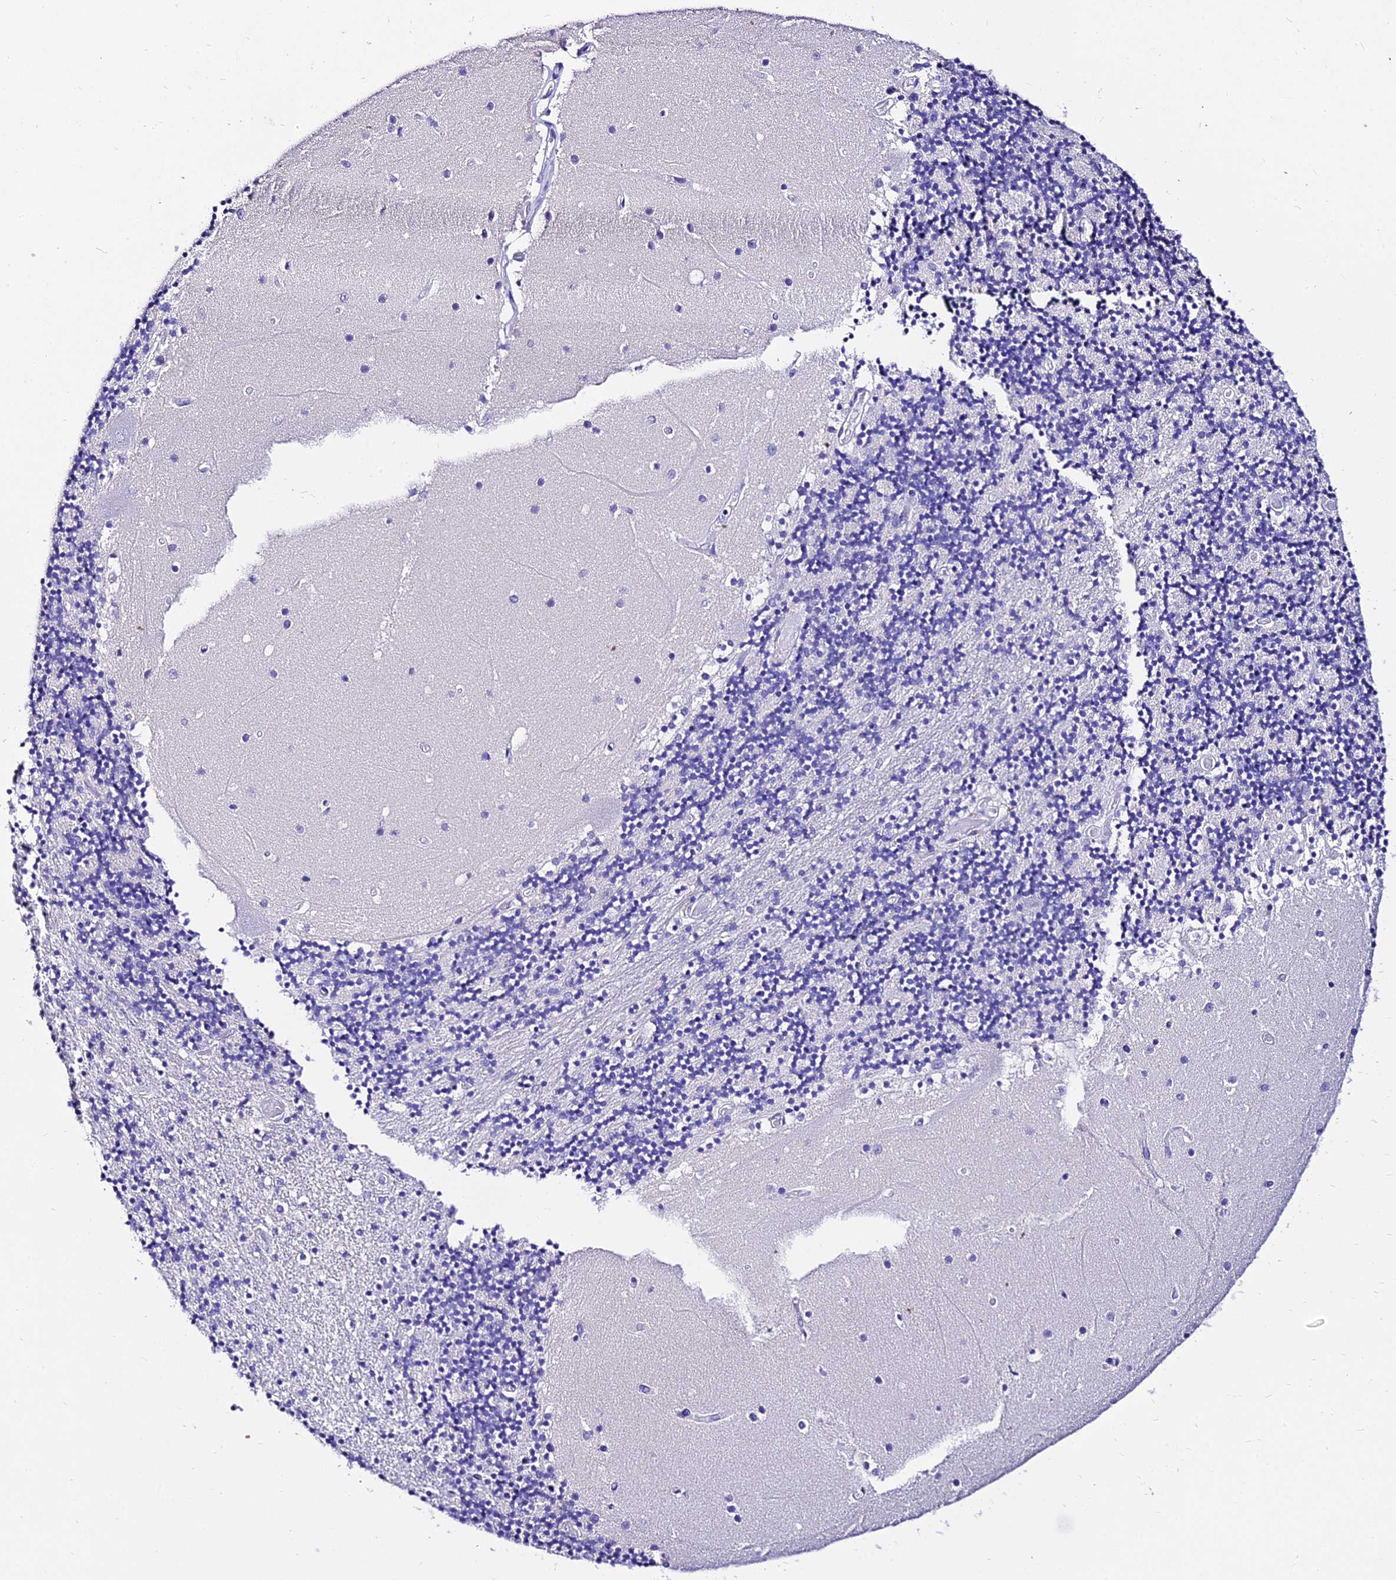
{"staining": {"intensity": "negative", "quantity": "none", "location": "none"}, "tissue": "cerebellum", "cell_type": "Cells in granular layer", "image_type": "normal", "snomed": [{"axis": "morphology", "description": "Normal tissue, NOS"}, {"axis": "topography", "description": "Cerebellum"}], "caption": "Protein analysis of unremarkable cerebellum demonstrates no significant positivity in cells in granular layer.", "gene": "DEFB106A", "patient": {"sex": "female", "age": 28}}